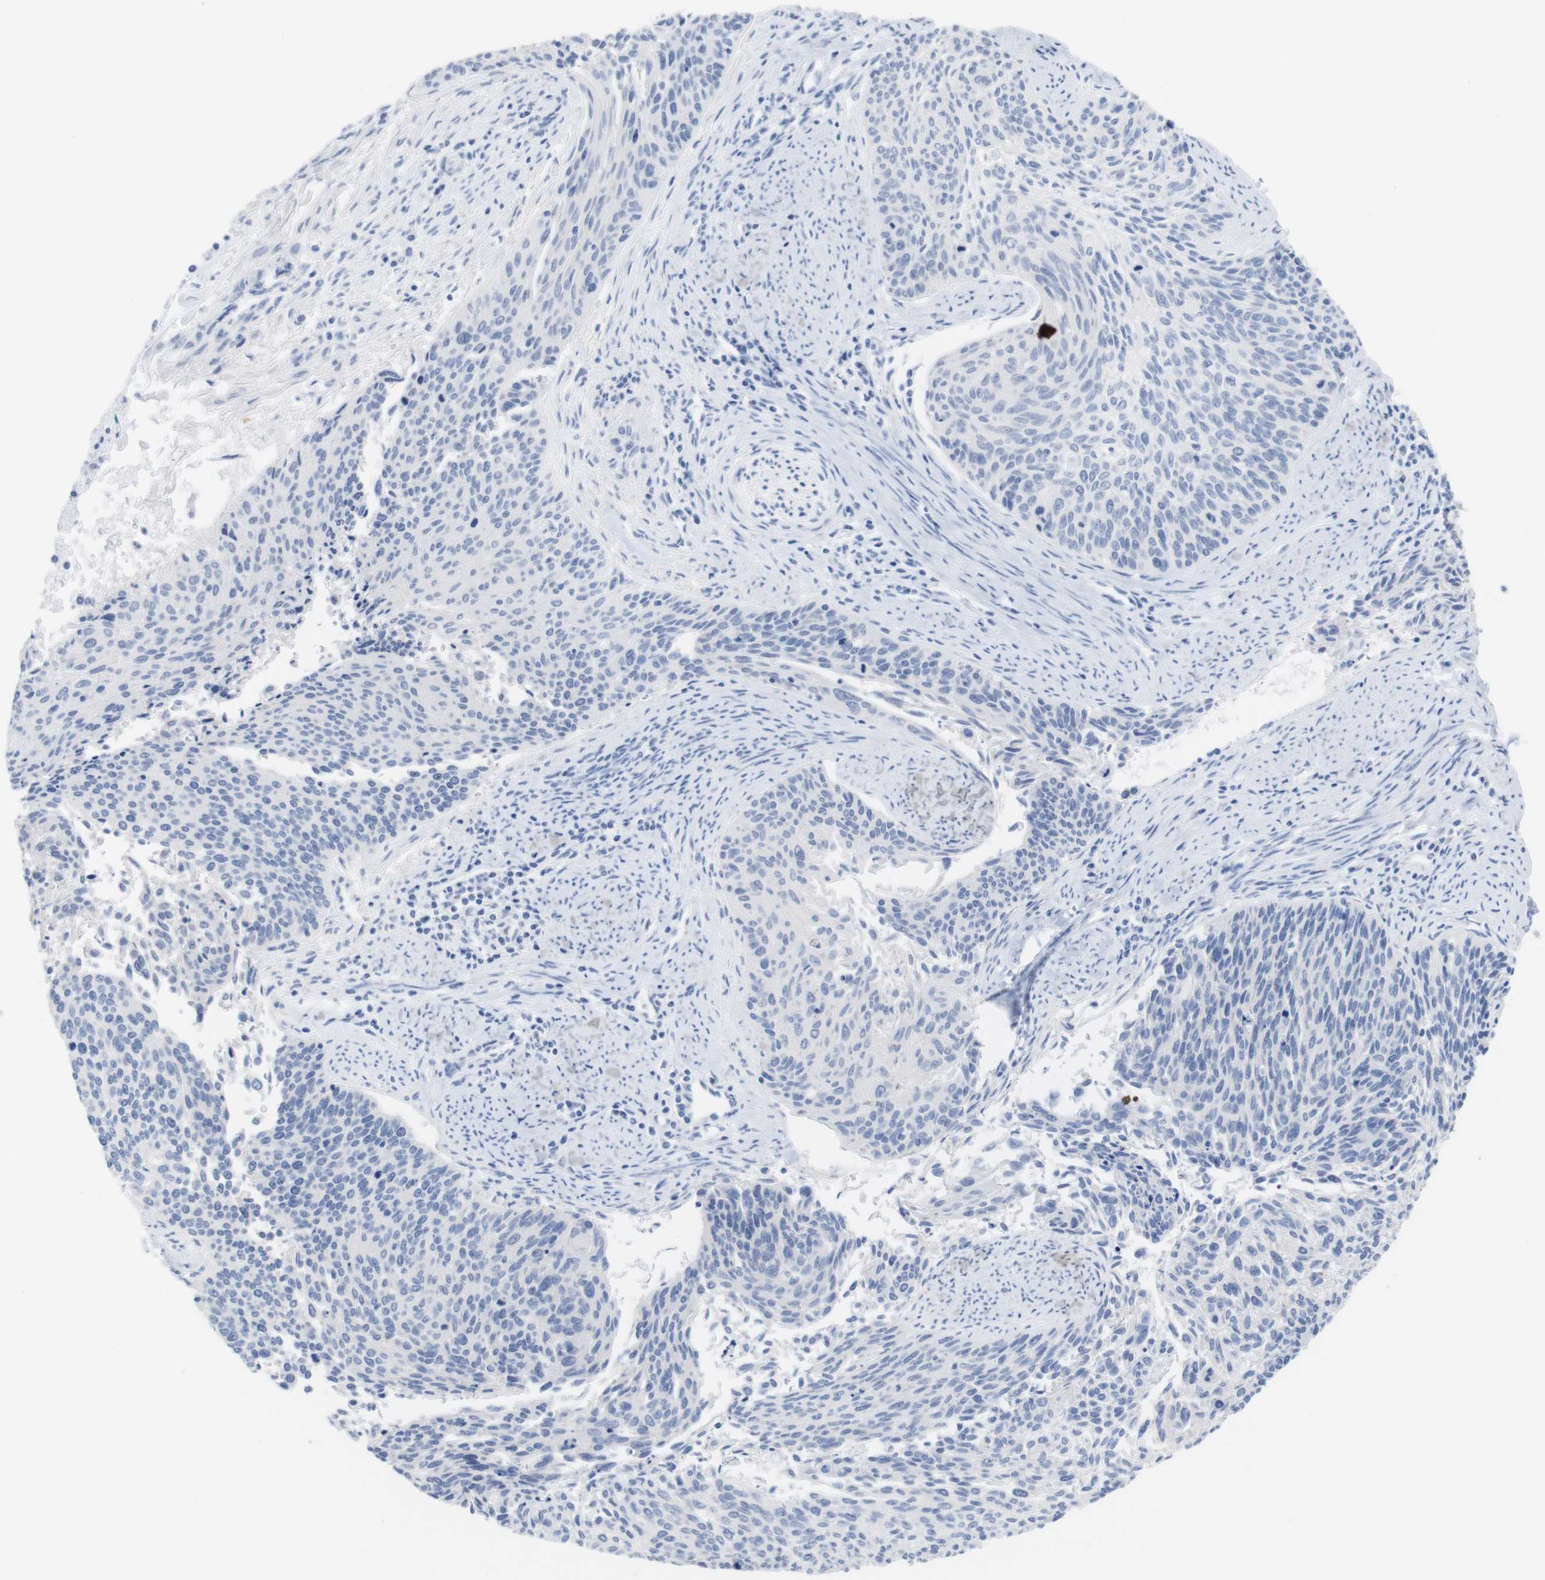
{"staining": {"intensity": "negative", "quantity": "none", "location": "none"}, "tissue": "cervical cancer", "cell_type": "Tumor cells", "image_type": "cancer", "snomed": [{"axis": "morphology", "description": "Squamous cell carcinoma, NOS"}, {"axis": "topography", "description": "Cervix"}], "caption": "Human cervical cancer stained for a protein using IHC shows no positivity in tumor cells.", "gene": "PNMA1", "patient": {"sex": "female", "age": 55}}